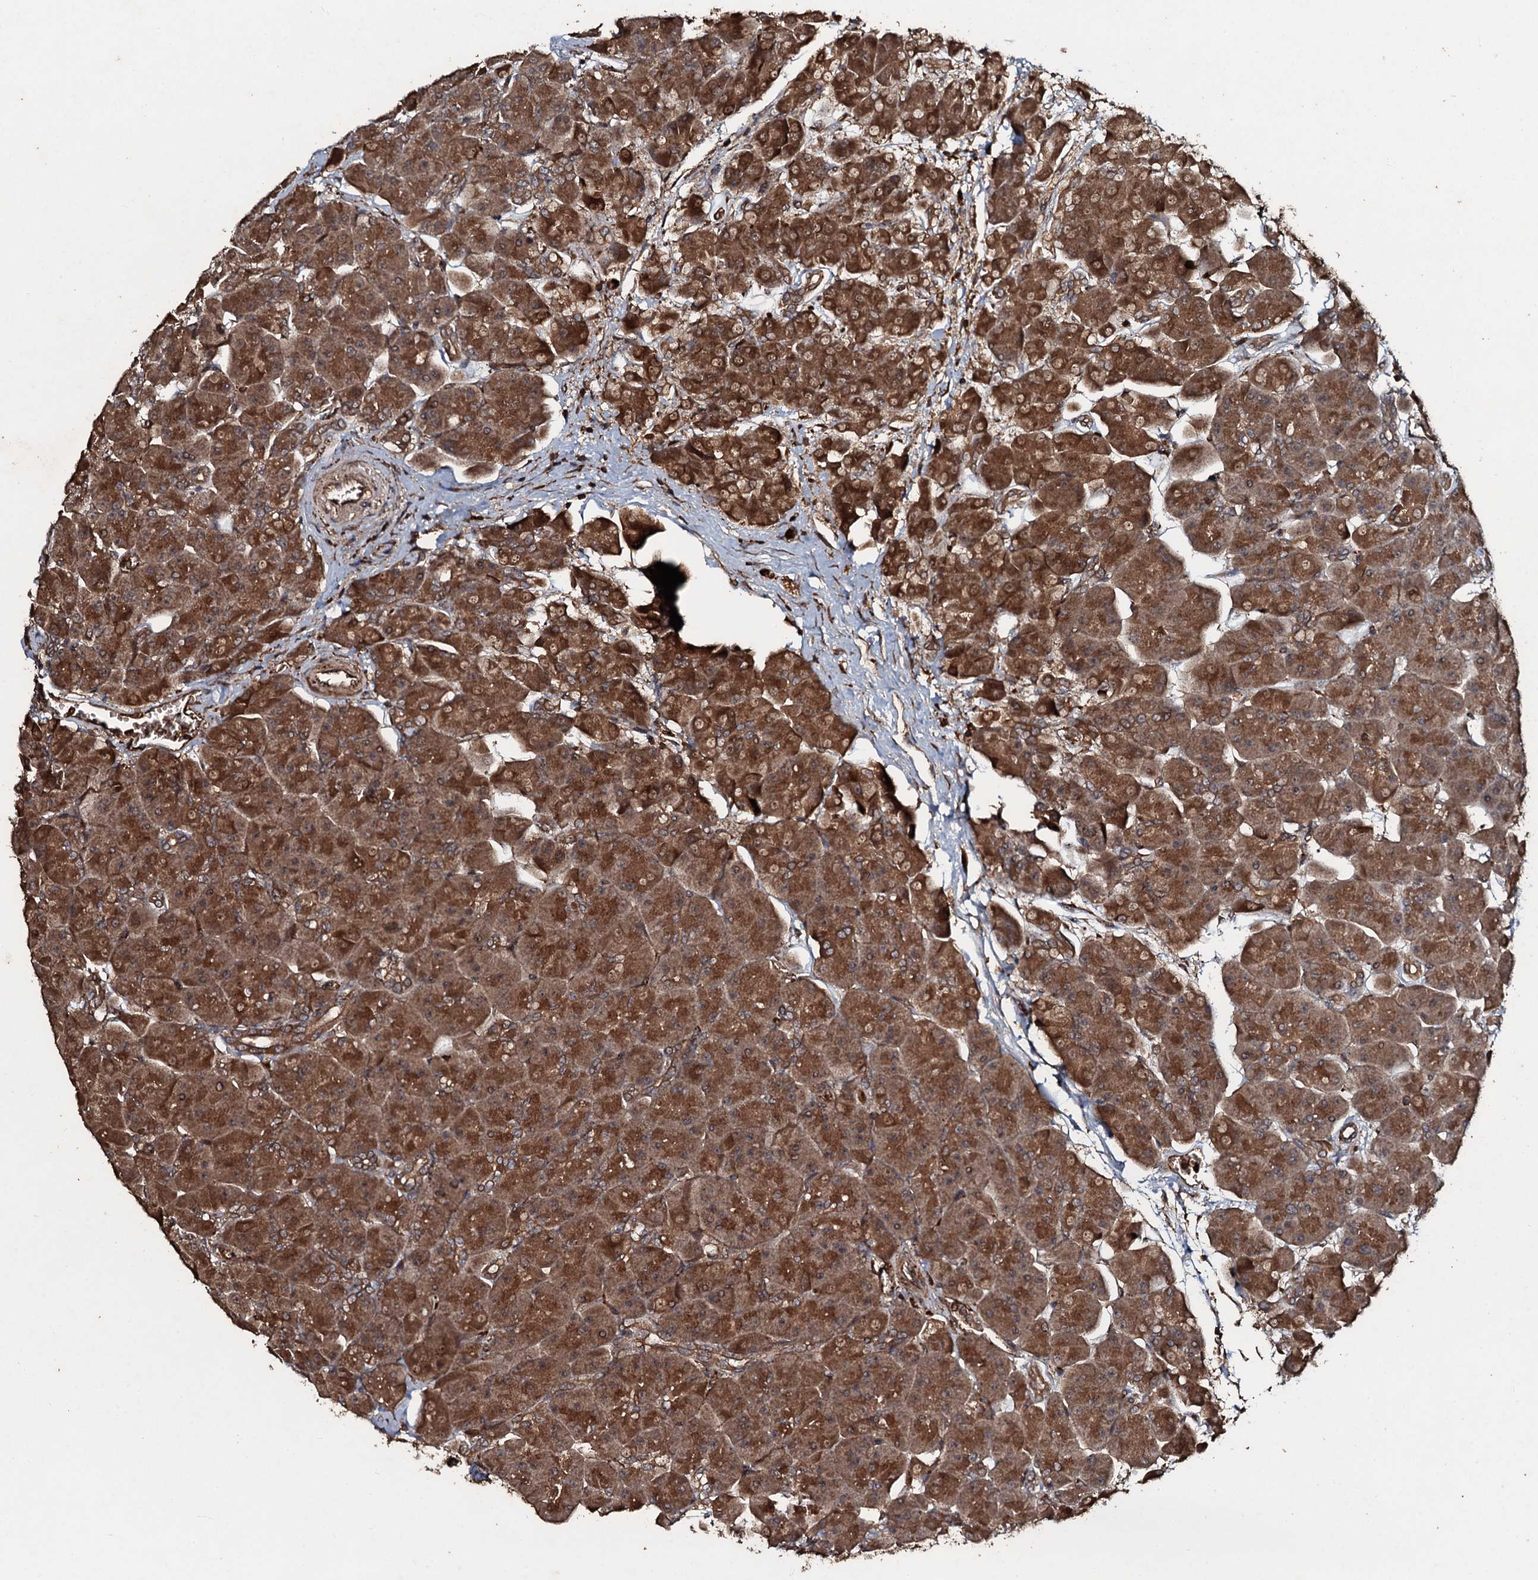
{"staining": {"intensity": "strong", "quantity": ">75%", "location": "cytoplasmic/membranous"}, "tissue": "pancreas", "cell_type": "Exocrine glandular cells", "image_type": "normal", "snomed": [{"axis": "morphology", "description": "Normal tissue, NOS"}, {"axis": "topography", "description": "Pancreas"}], "caption": "Normal pancreas displays strong cytoplasmic/membranous positivity in about >75% of exocrine glandular cells Nuclei are stained in blue..", "gene": "ADGRG3", "patient": {"sex": "male", "age": 66}}